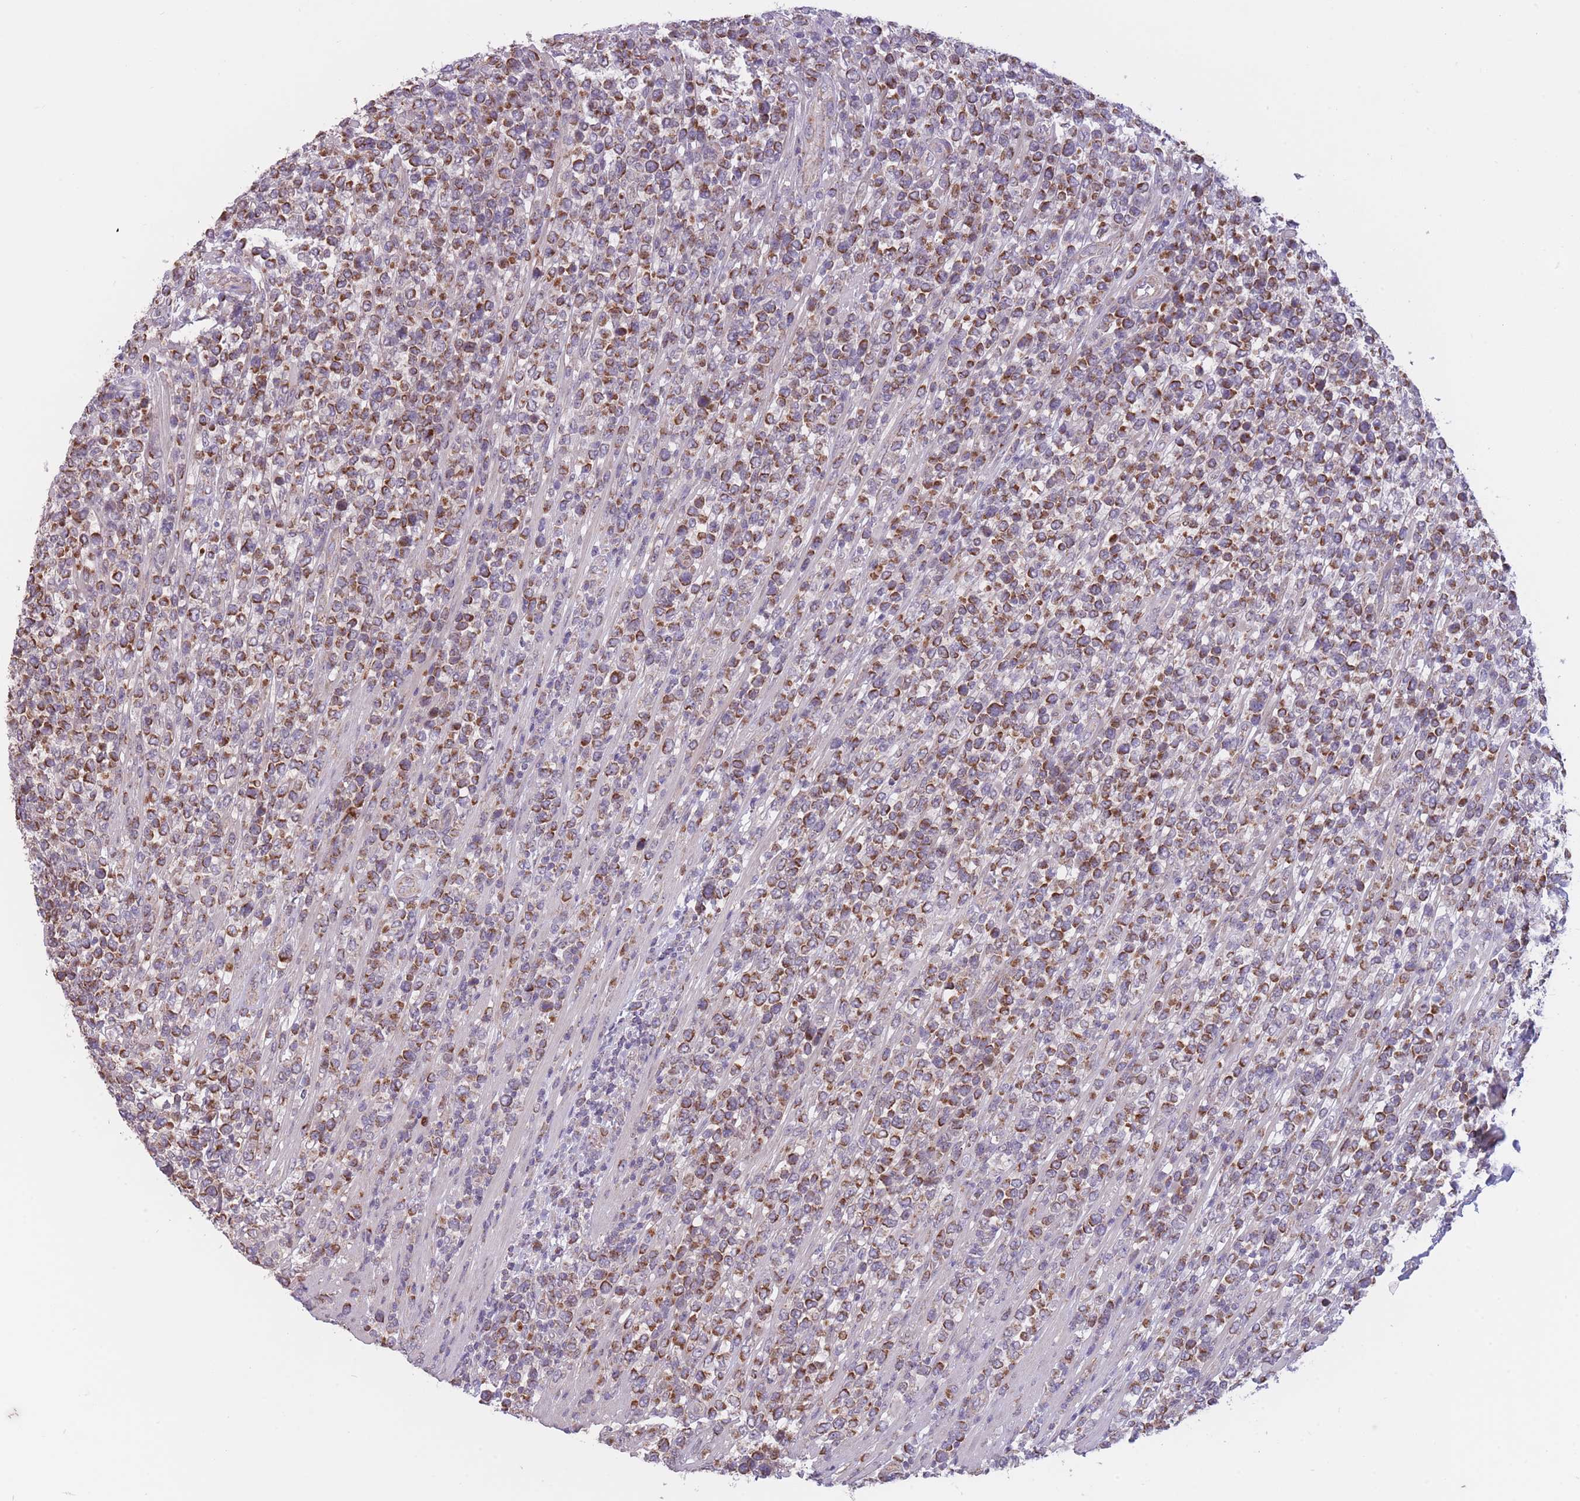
{"staining": {"intensity": "moderate", "quantity": ">75%", "location": "cytoplasmic/membranous"}, "tissue": "lymphoma", "cell_type": "Tumor cells", "image_type": "cancer", "snomed": [{"axis": "morphology", "description": "Malignant lymphoma, non-Hodgkin's type, High grade"}, {"axis": "topography", "description": "Soft tissue"}], "caption": "Lymphoma stained for a protein shows moderate cytoplasmic/membranous positivity in tumor cells.", "gene": "MRPS18C", "patient": {"sex": "female", "age": 56}}